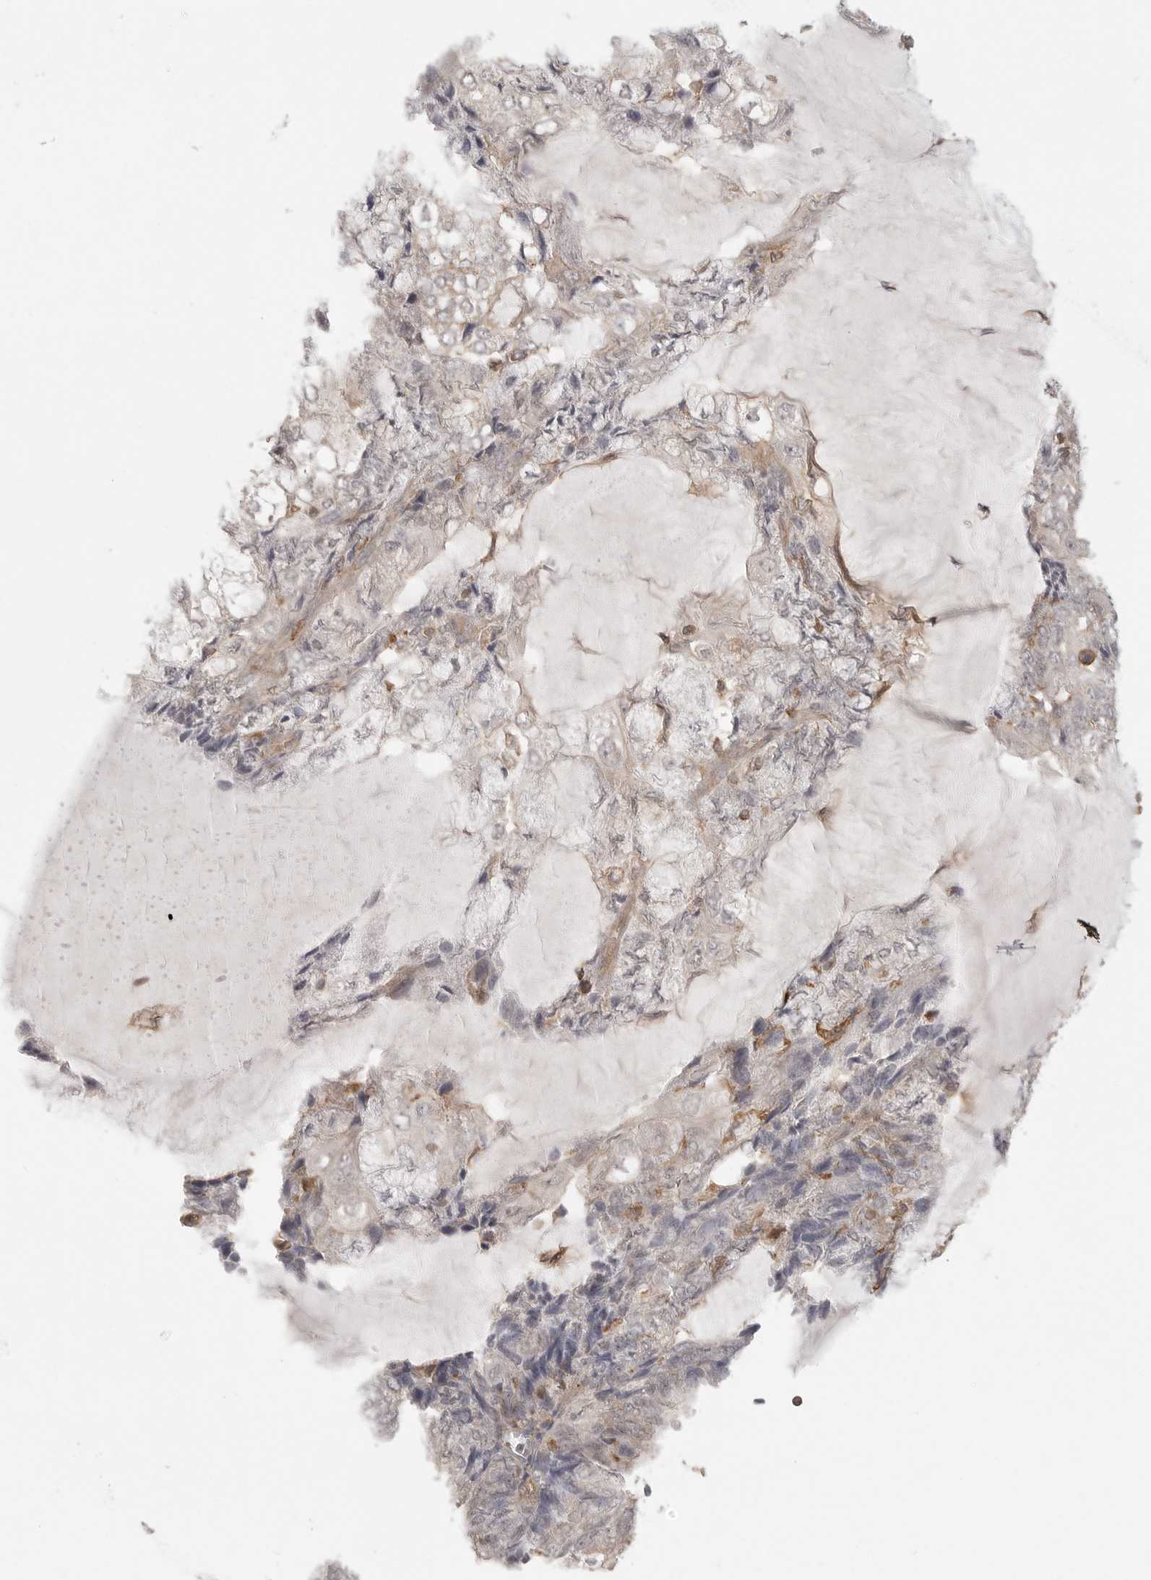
{"staining": {"intensity": "weak", "quantity": "<25%", "location": "cytoplasmic/membranous"}, "tissue": "endometrial cancer", "cell_type": "Tumor cells", "image_type": "cancer", "snomed": [{"axis": "morphology", "description": "Adenocarcinoma, NOS"}, {"axis": "topography", "description": "Endometrium"}], "caption": "This is a image of IHC staining of endometrial adenocarcinoma, which shows no staining in tumor cells. (Stains: DAB immunohistochemistry (IHC) with hematoxylin counter stain, Microscopy: brightfield microscopy at high magnification).", "gene": "DBNL", "patient": {"sex": "female", "age": 81}}